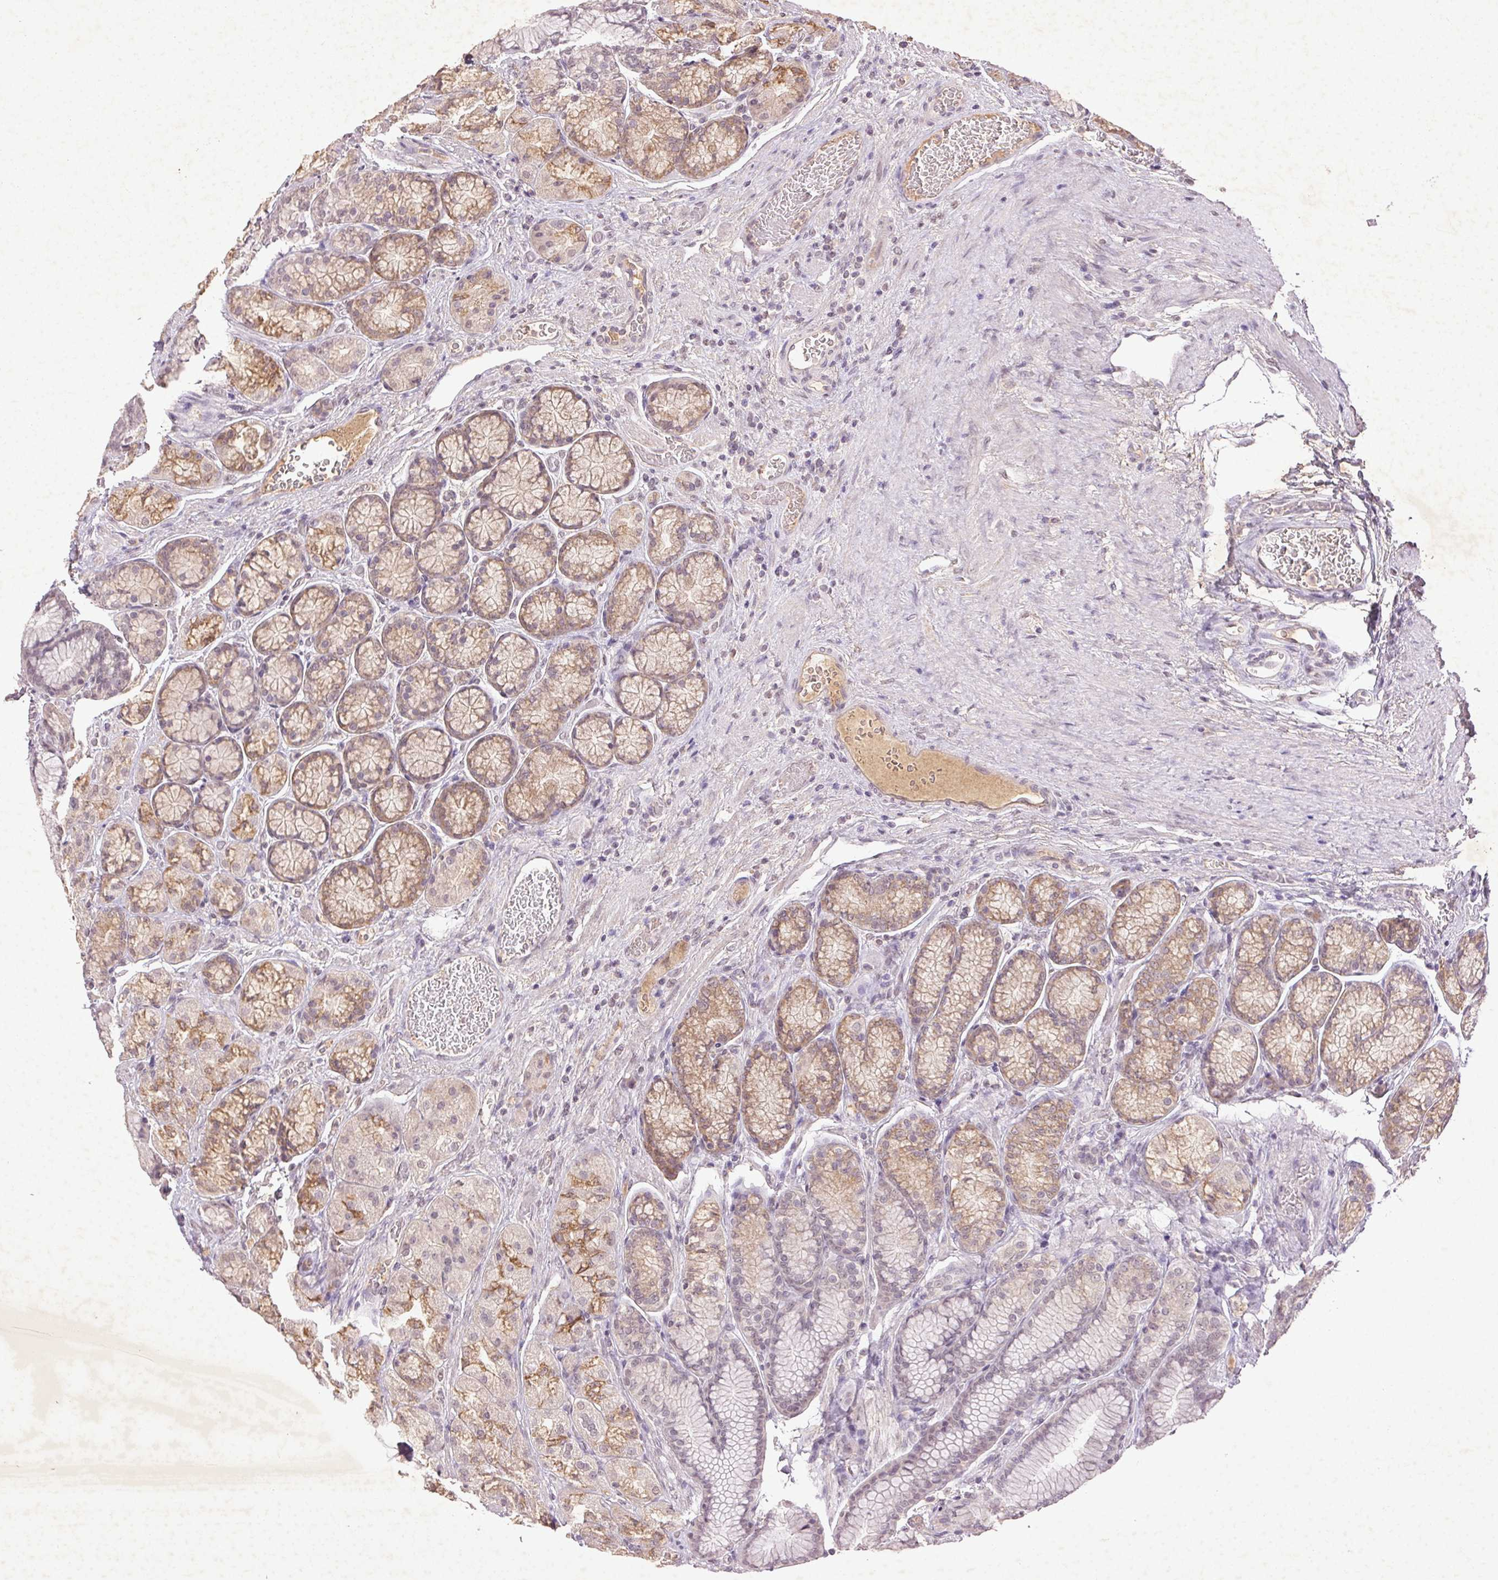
{"staining": {"intensity": "weak", "quantity": "25%-75%", "location": "cytoplasmic/membranous"}, "tissue": "stomach", "cell_type": "Glandular cells", "image_type": "normal", "snomed": [{"axis": "morphology", "description": "Normal tissue, NOS"}, {"axis": "morphology", "description": "Adenocarcinoma, NOS"}, {"axis": "morphology", "description": "Adenocarcinoma, High grade"}, {"axis": "topography", "description": "Stomach, upper"}, {"axis": "topography", "description": "Stomach"}], "caption": "Approximately 25%-75% of glandular cells in unremarkable human stomach exhibit weak cytoplasmic/membranous protein positivity as visualized by brown immunohistochemical staining.", "gene": "FAM168B", "patient": {"sex": "female", "age": 65}}